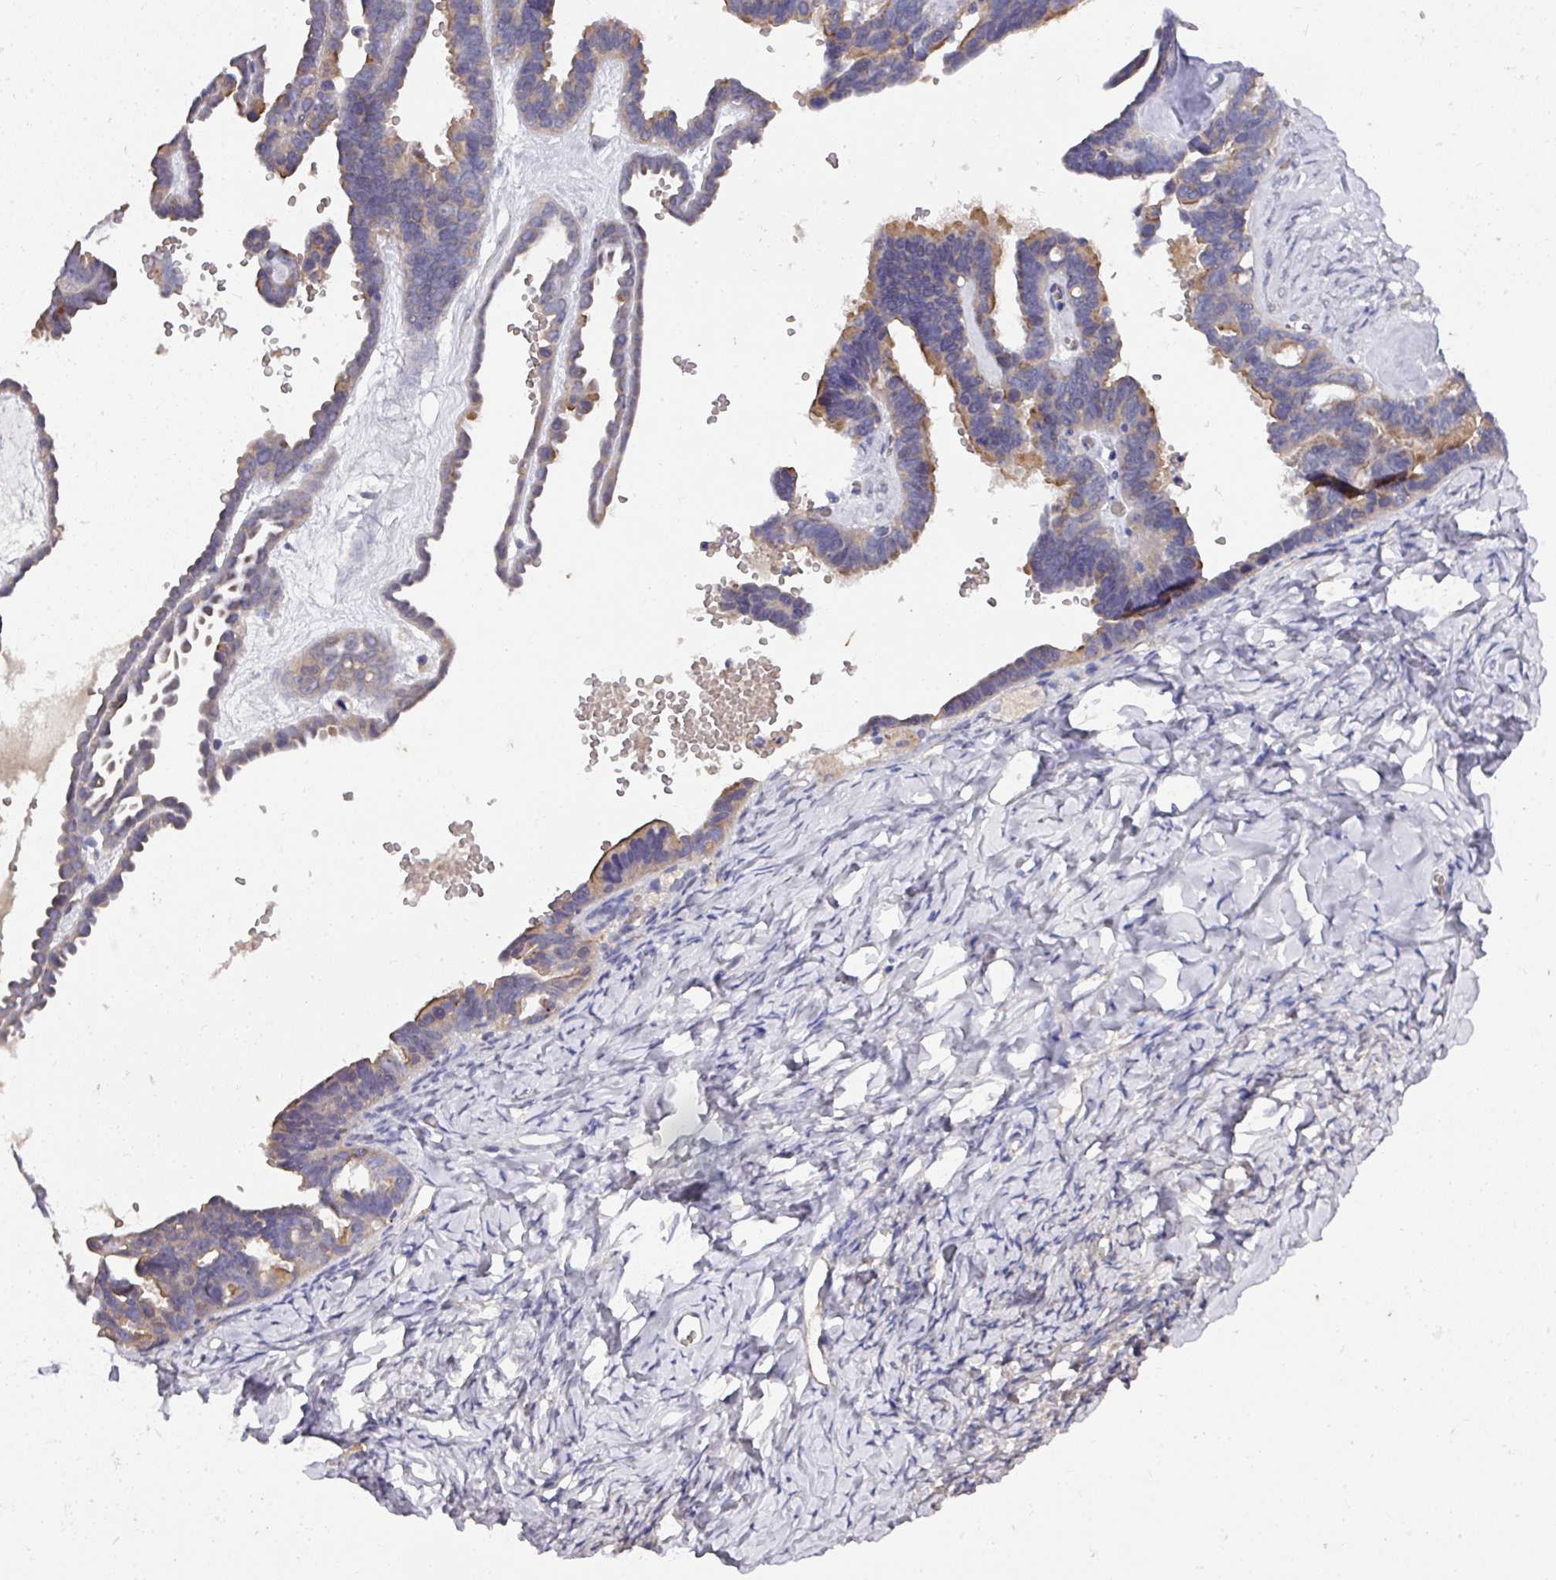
{"staining": {"intensity": "moderate", "quantity": "<25%", "location": "cytoplasmic/membranous"}, "tissue": "ovarian cancer", "cell_type": "Tumor cells", "image_type": "cancer", "snomed": [{"axis": "morphology", "description": "Cystadenocarcinoma, serous, NOS"}, {"axis": "topography", "description": "Ovary"}], "caption": "Moderate cytoplasmic/membranous positivity for a protein is seen in about <25% of tumor cells of serous cystadenocarcinoma (ovarian) using immunohistochemistry (IHC).", "gene": "PRR5", "patient": {"sex": "female", "age": 69}}